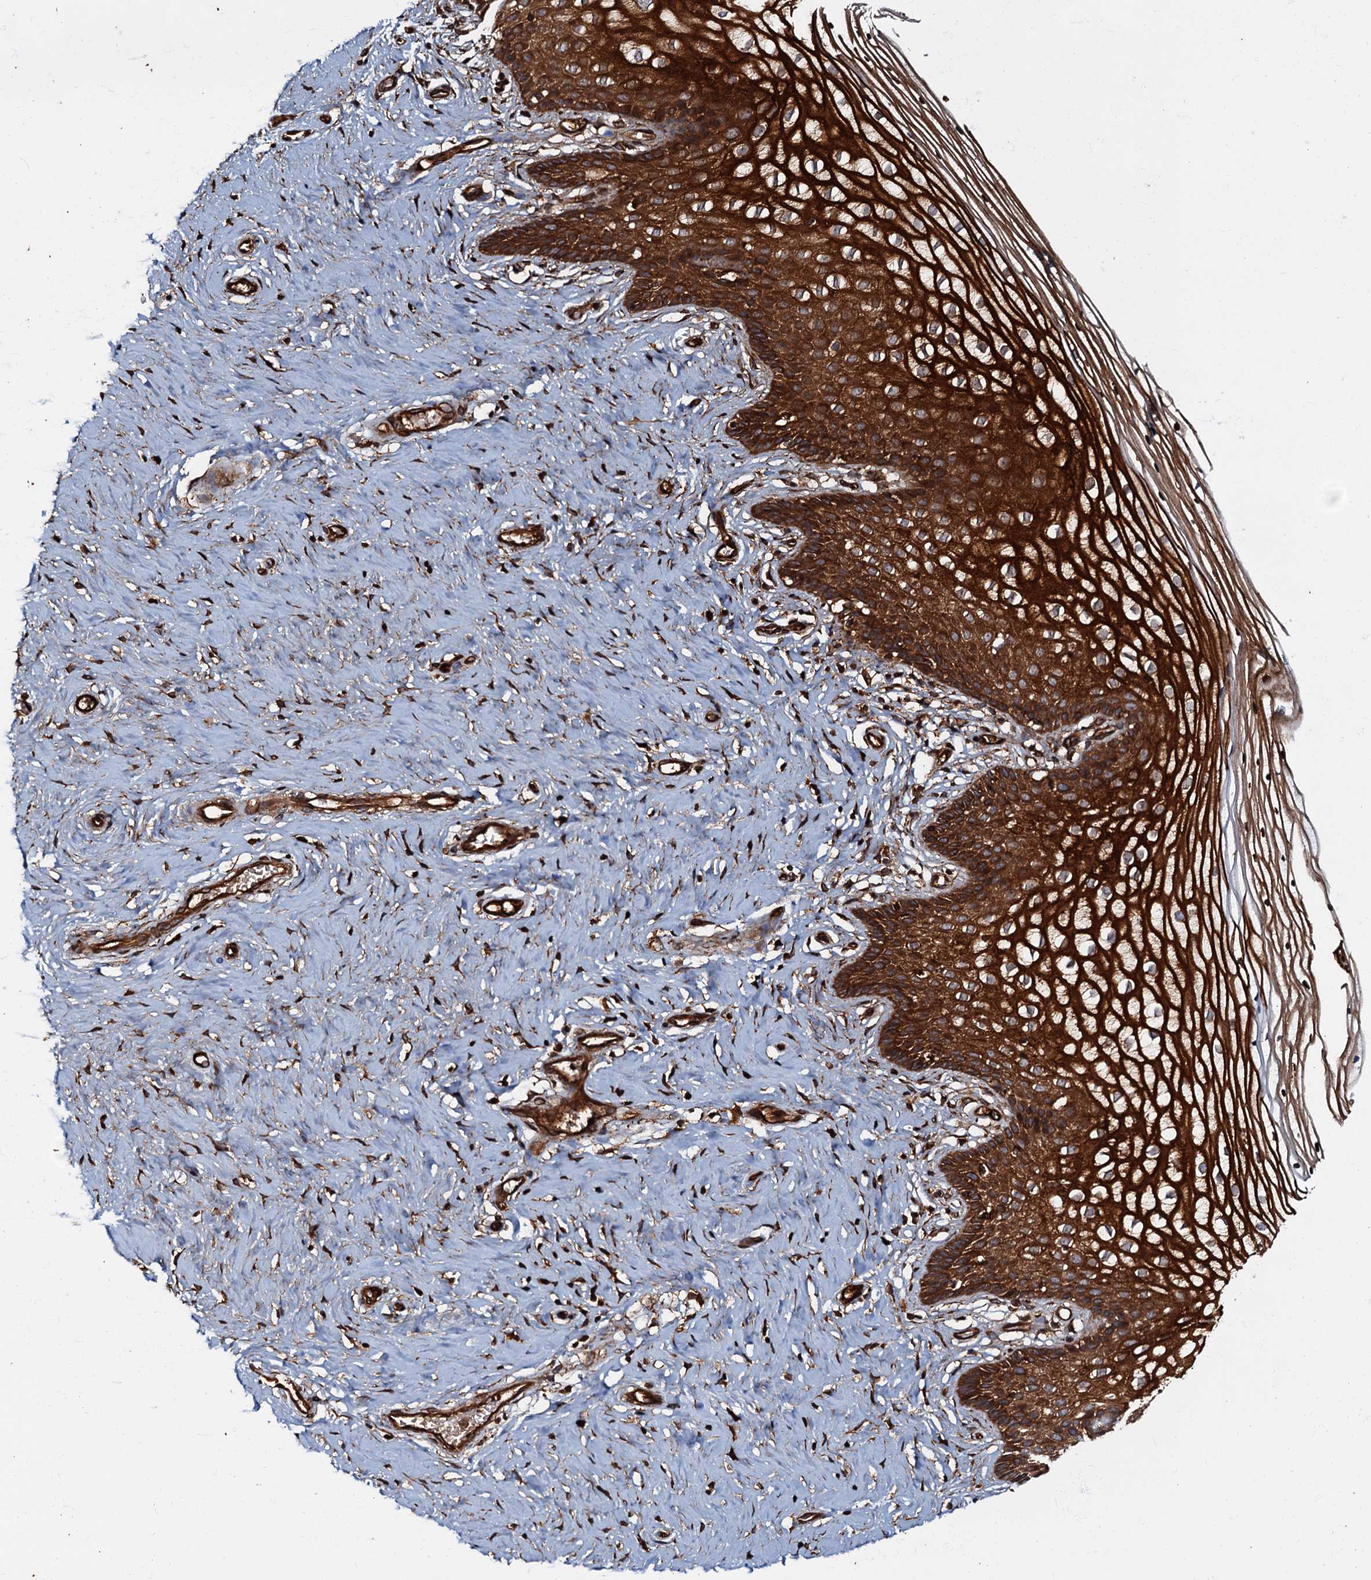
{"staining": {"intensity": "strong", "quantity": ">75%", "location": "cytoplasmic/membranous"}, "tissue": "cervix", "cell_type": "Glandular cells", "image_type": "normal", "snomed": [{"axis": "morphology", "description": "Normal tissue, NOS"}, {"axis": "topography", "description": "Cervix"}], "caption": "IHC histopathology image of normal cervix: human cervix stained using immunohistochemistry demonstrates high levels of strong protein expression localized specifically in the cytoplasmic/membranous of glandular cells, appearing as a cytoplasmic/membranous brown color.", "gene": "BLOC1S6", "patient": {"sex": "female", "age": 33}}